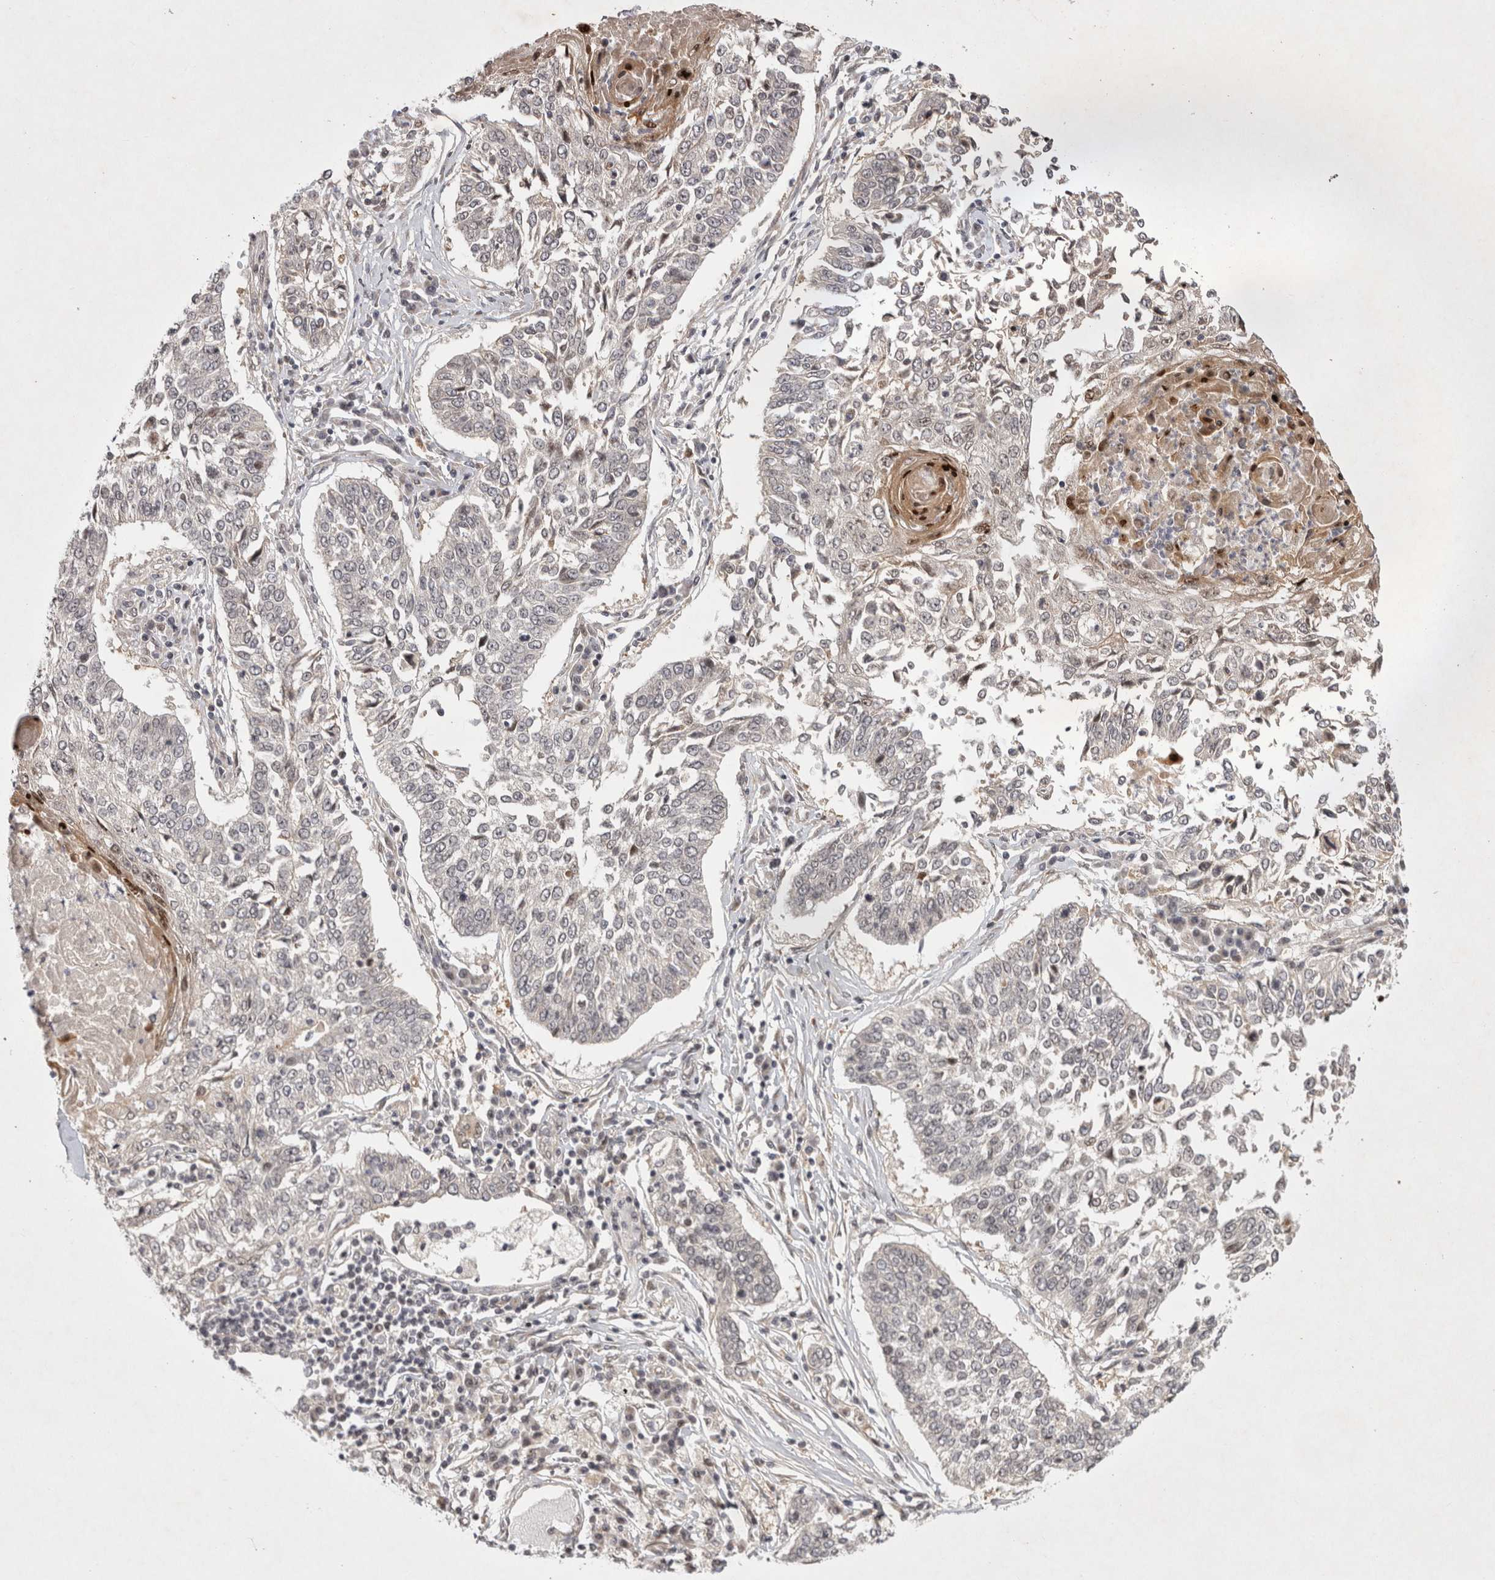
{"staining": {"intensity": "negative", "quantity": "none", "location": "none"}, "tissue": "lung cancer", "cell_type": "Tumor cells", "image_type": "cancer", "snomed": [{"axis": "morphology", "description": "Normal tissue, NOS"}, {"axis": "morphology", "description": "Squamous cell carcinoma, NOS"}, {"axis": "topography", "description": "Cartilage tissue"}, {"axis": "topography", "description": "Lung"}, {"axis": "topography", "description": "Peripheral nerve tissue"}], "caption": "High power microscopy photomicrograph of an immunohistochemistry image of lung cancer, revealing no significant positivity in tumor cells.", "gene": "ZNF318", "patient": {"sex": "female", "age": 49}}